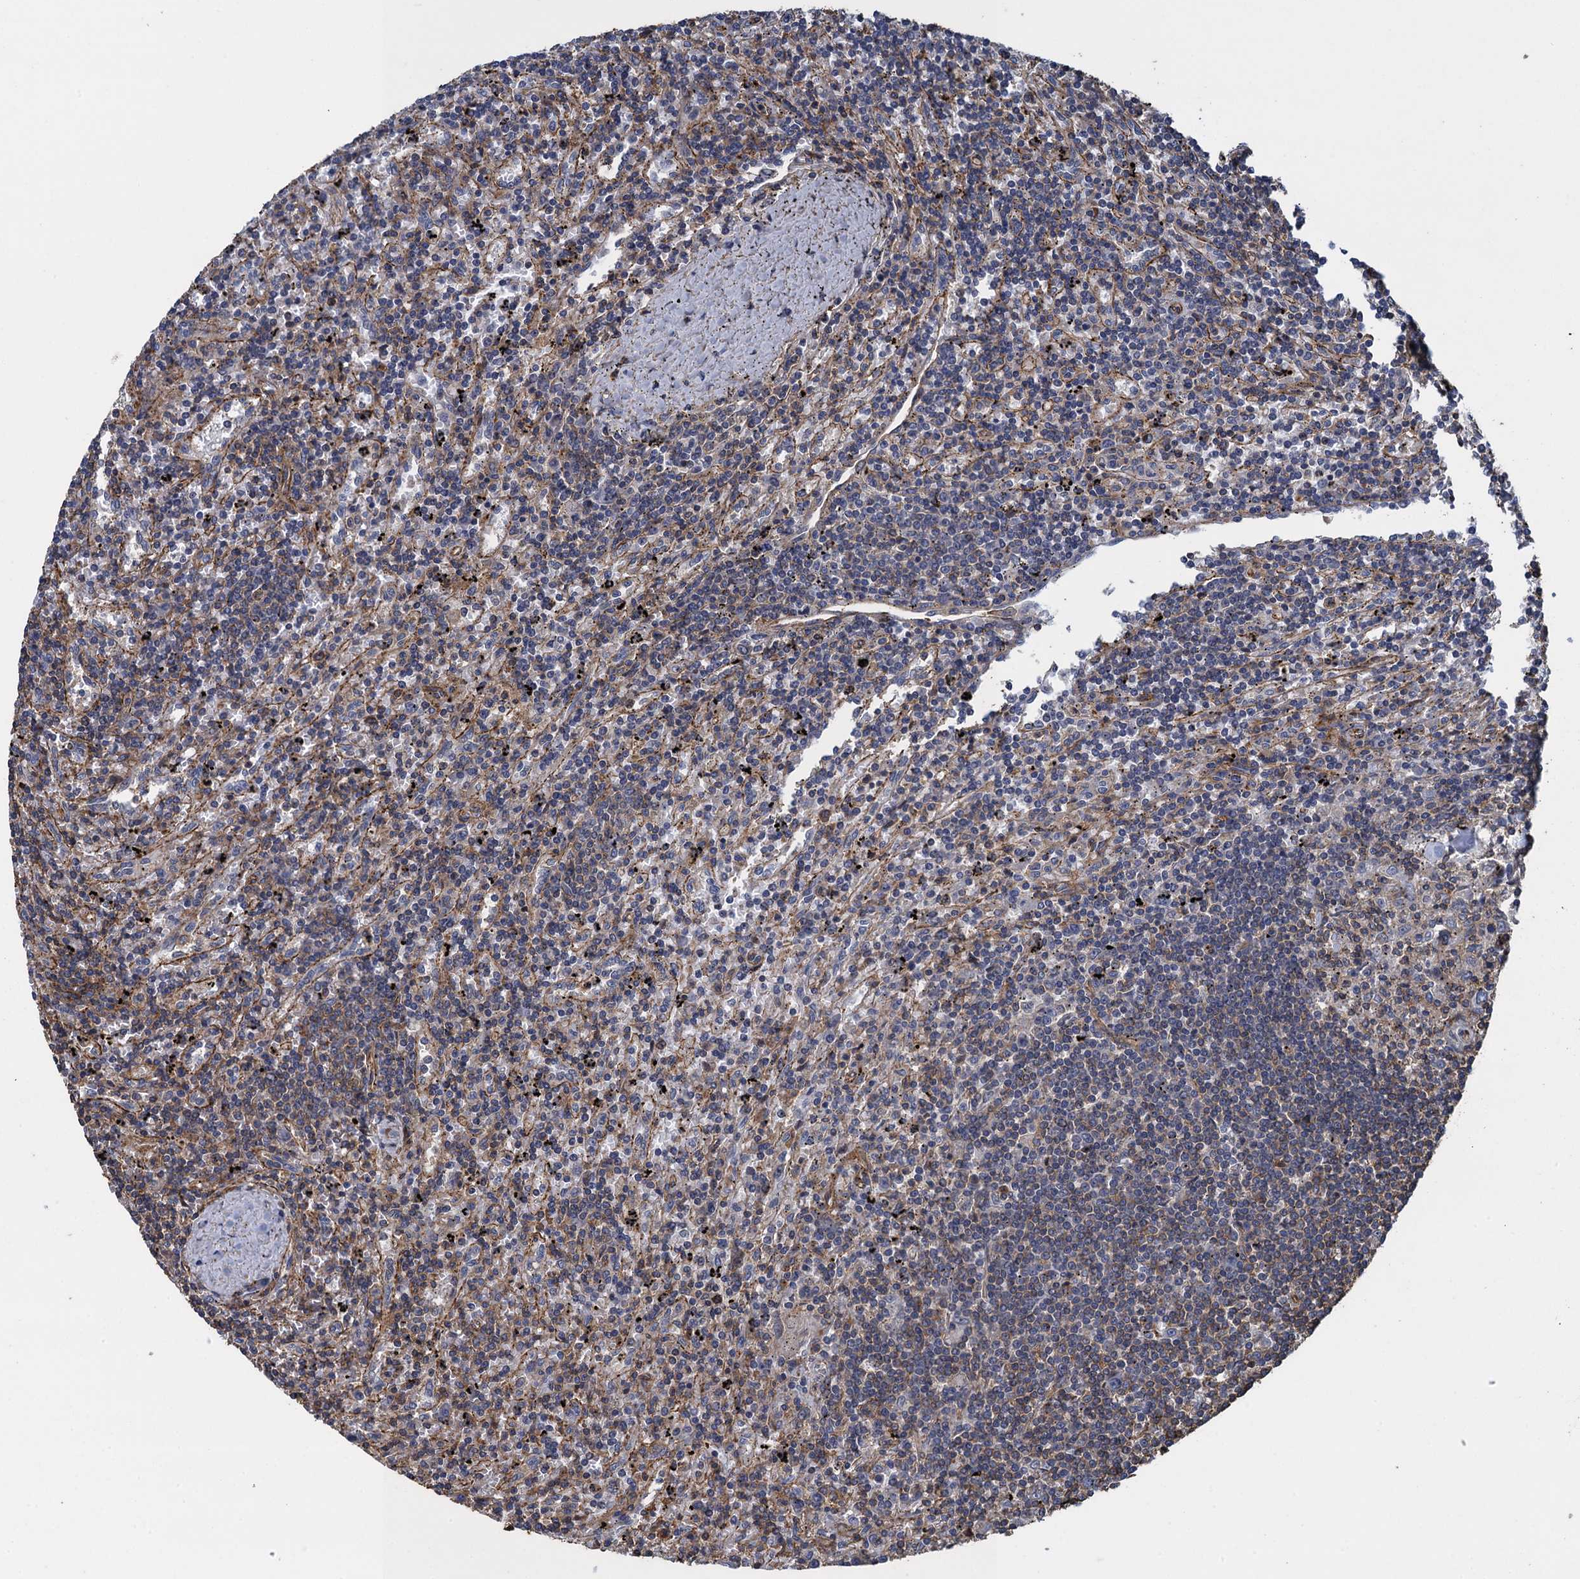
{"staining": {"intensity": "weak", "quantity": "<25%", "location": "cytoplasmic/membranous"}, "tissue": "lymphoma", "cell_type": "Tumor cells", "image_type": "cancer", "snomed": [{"axis": "morphology", "description": "Malignant lymphoma, non-Hodgkin's type, Low grade"}, {"axis": "topography", "description": "Spleen"}], "caption": "The immunohistochemistry histopathology image has no significant positivity in tumor cells of lymphoma tissue.", "gene": "PROSER2", "patient": {"sex": "male", "age": 76}}